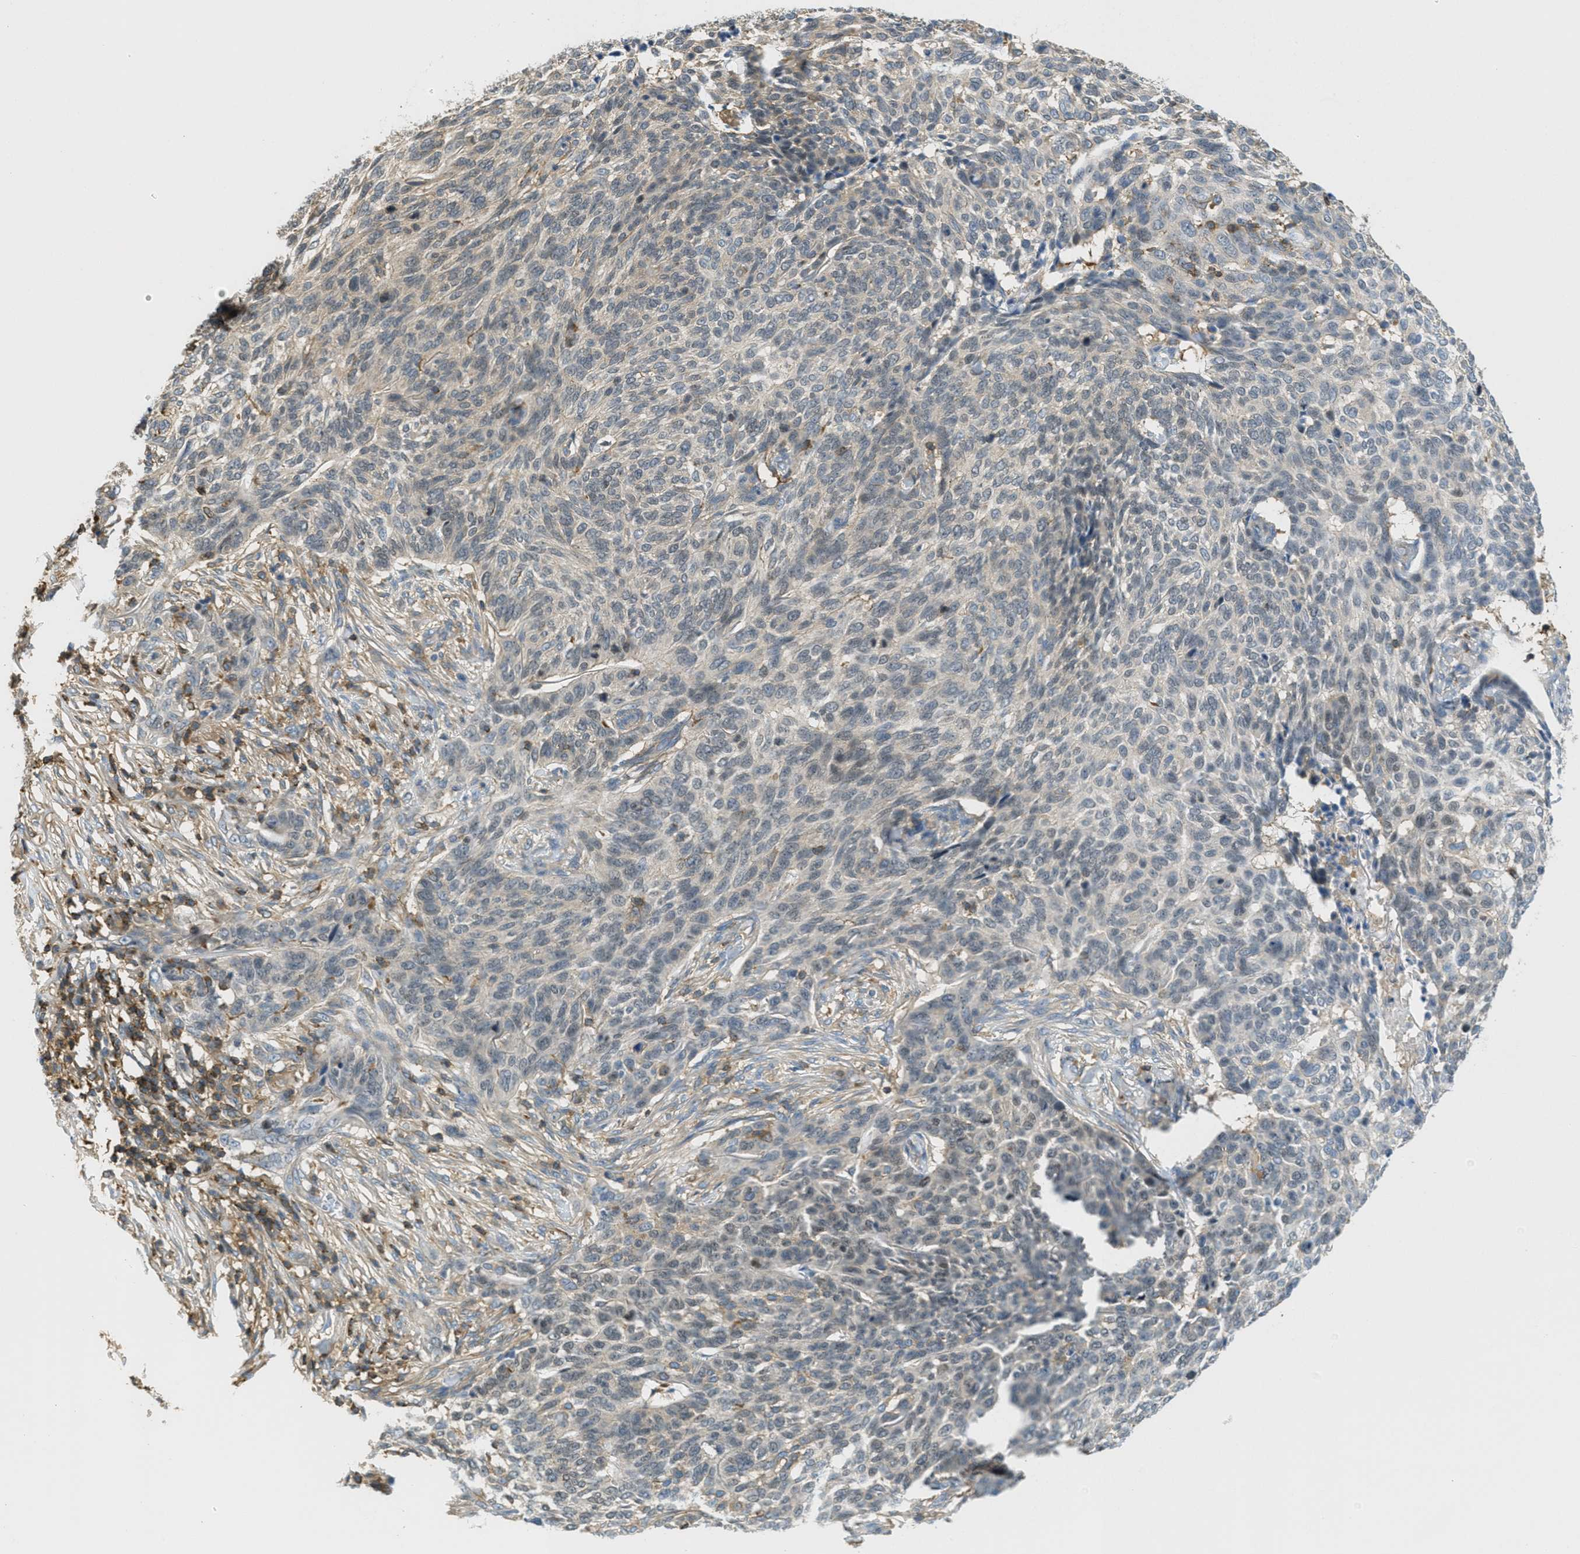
{"staining": {"intensity": "weak", "quantity": "<25%", "location": "cytoplasmic/membranous"}, "tissue": "skin cancer", "cell_type": "Tumor cells", "image_type": "cancer", "snomed": [{"axis": "morphology", "description": "Basal cell carcinoma"}, {"axis": "topography", "description": "Skin"}], "caption": "The histopathology image shows no significant positivity in tumor cells of skin basal cell carcinoma.", "gene": "GRIK2", "patient": {"sex": "male", "age": 85}}